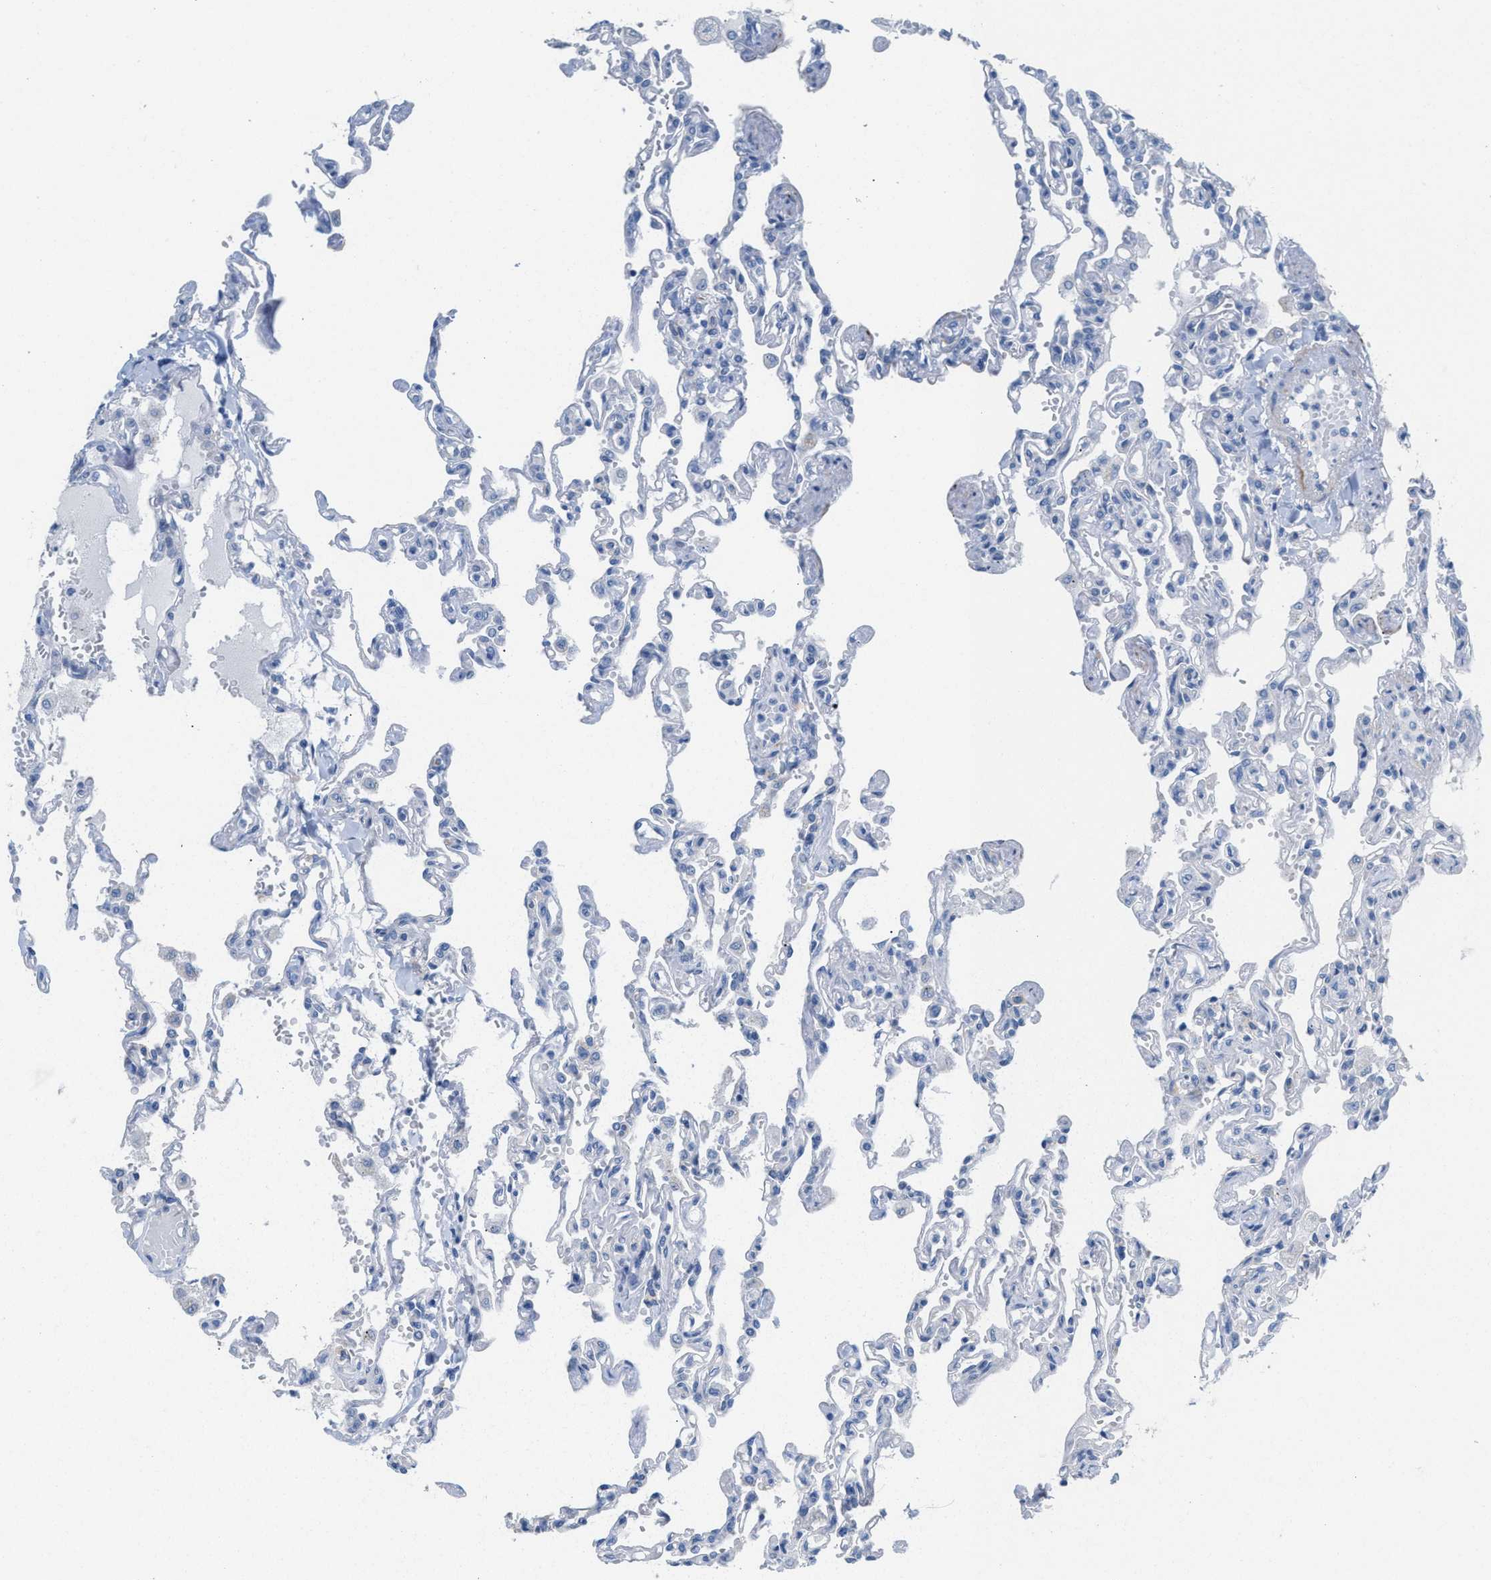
{"staining": {"intensity": "negative", "quantity": "none", "location": "none"}, "tissue": "lung", "cell_type": "Alveolar cells", "image_type": "normal", "snomed": [{"axis": "morphology", "description": "Normal tissue, NOS"}, {"axis": "topography", "description": "Lung"}], "caption": "The histopathology image demonstrates no significant expression in alveolar cells of lung.", "gene": "MPP3", "patient": {"sex": "male", "age": 21}}